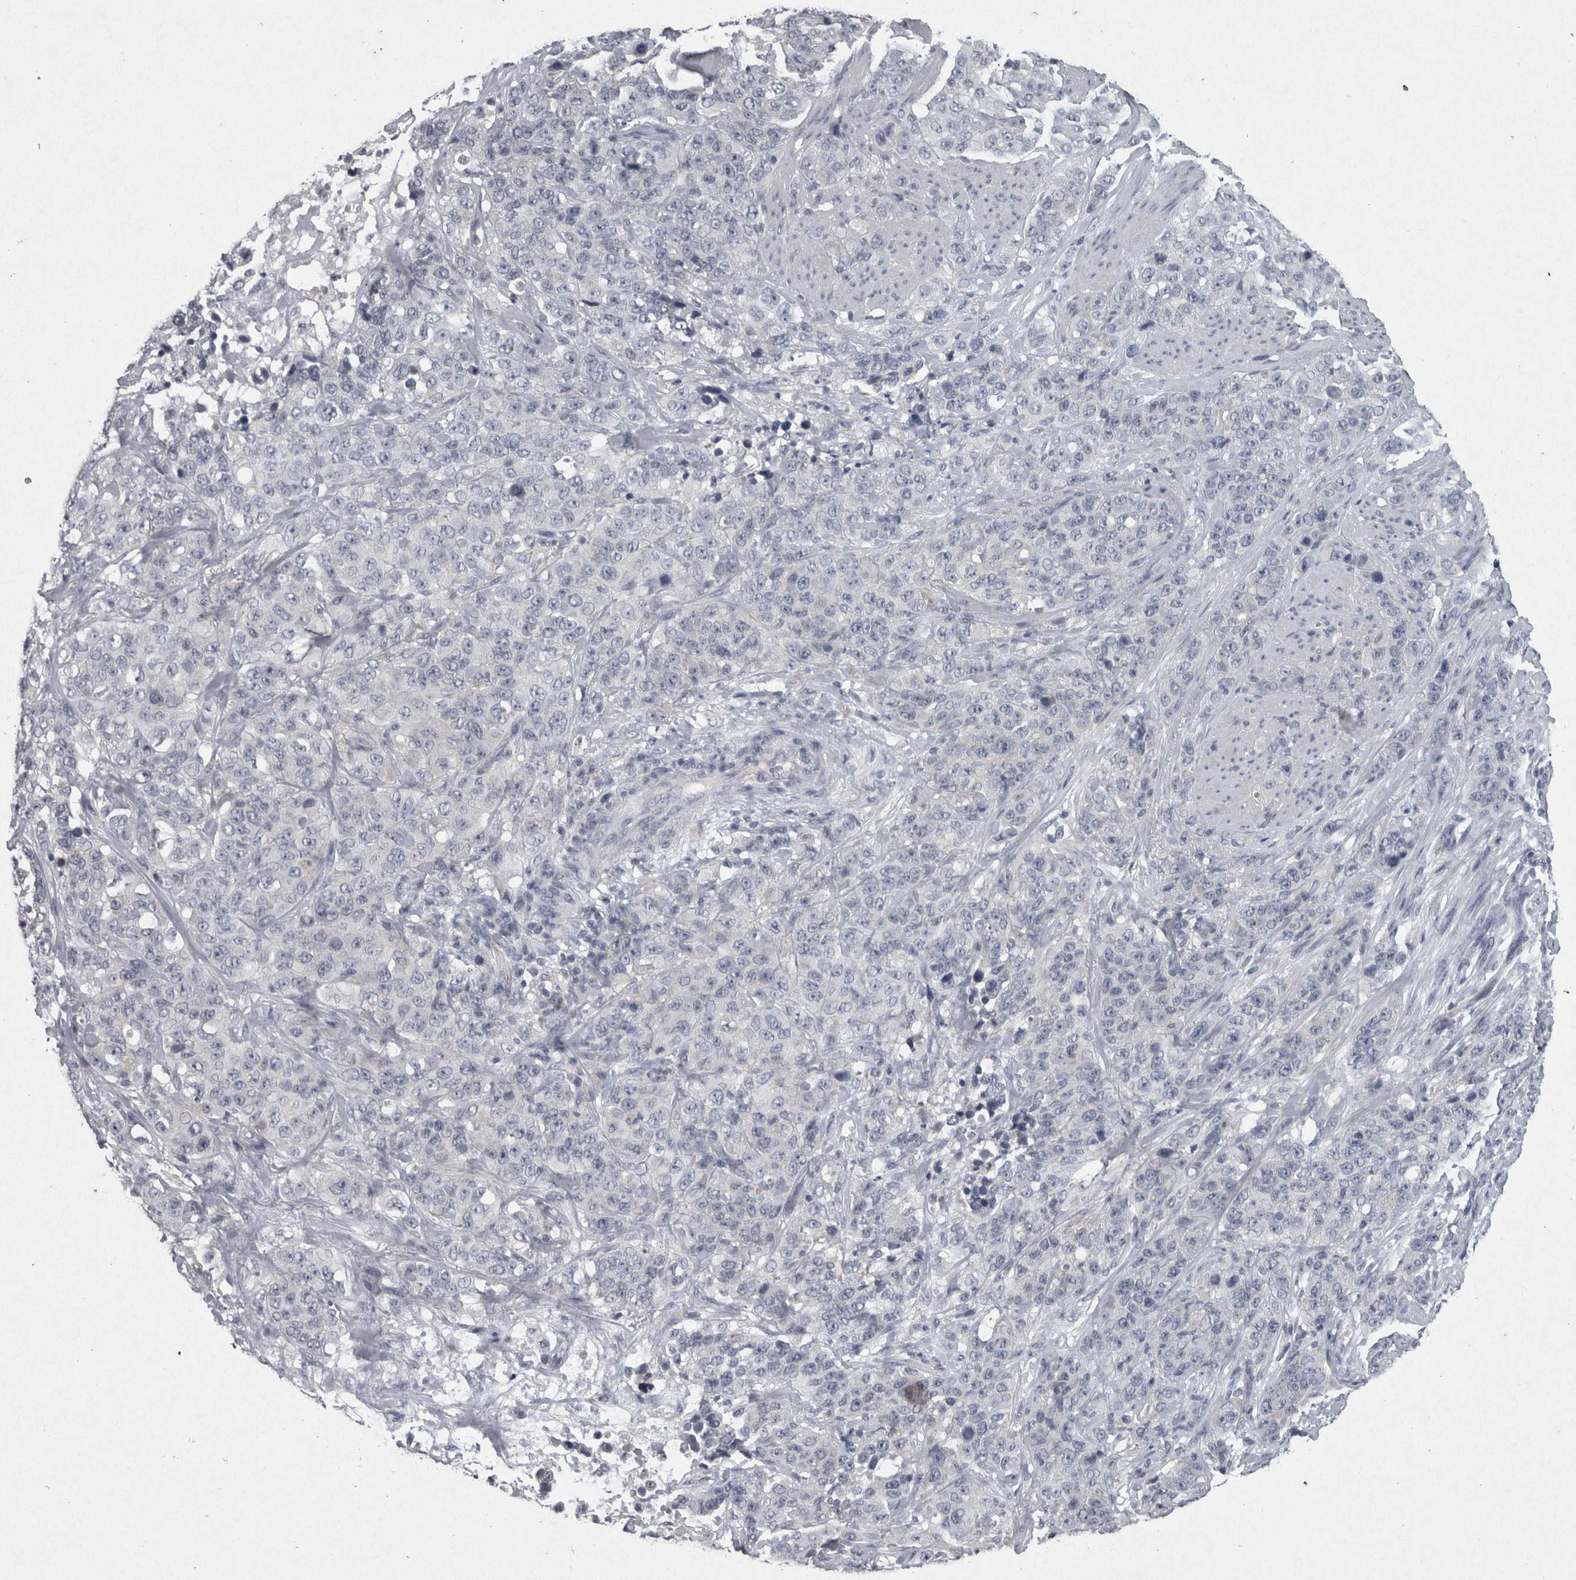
{"staining": {"intensity": "negative", "quantity": "none", "location": "none"}, "tissue": "stomach cancer", "cell_type": "Tumor cells", "image_type": "cancer", "snomed": [{"axis": "morphology", "description": "Adenocarcinoma, NOS"}, {"axis": "topography", "description": "Stomach"}], "caption": "An immunohistochemistry (IHC) micrograph of adenocarcinoma (stomach) is shown. There is no staining in tumor cells of adenocarcinoma (stomach).", "gene": "WNT7A", "patient": {"sex": "male", "age": 48}}